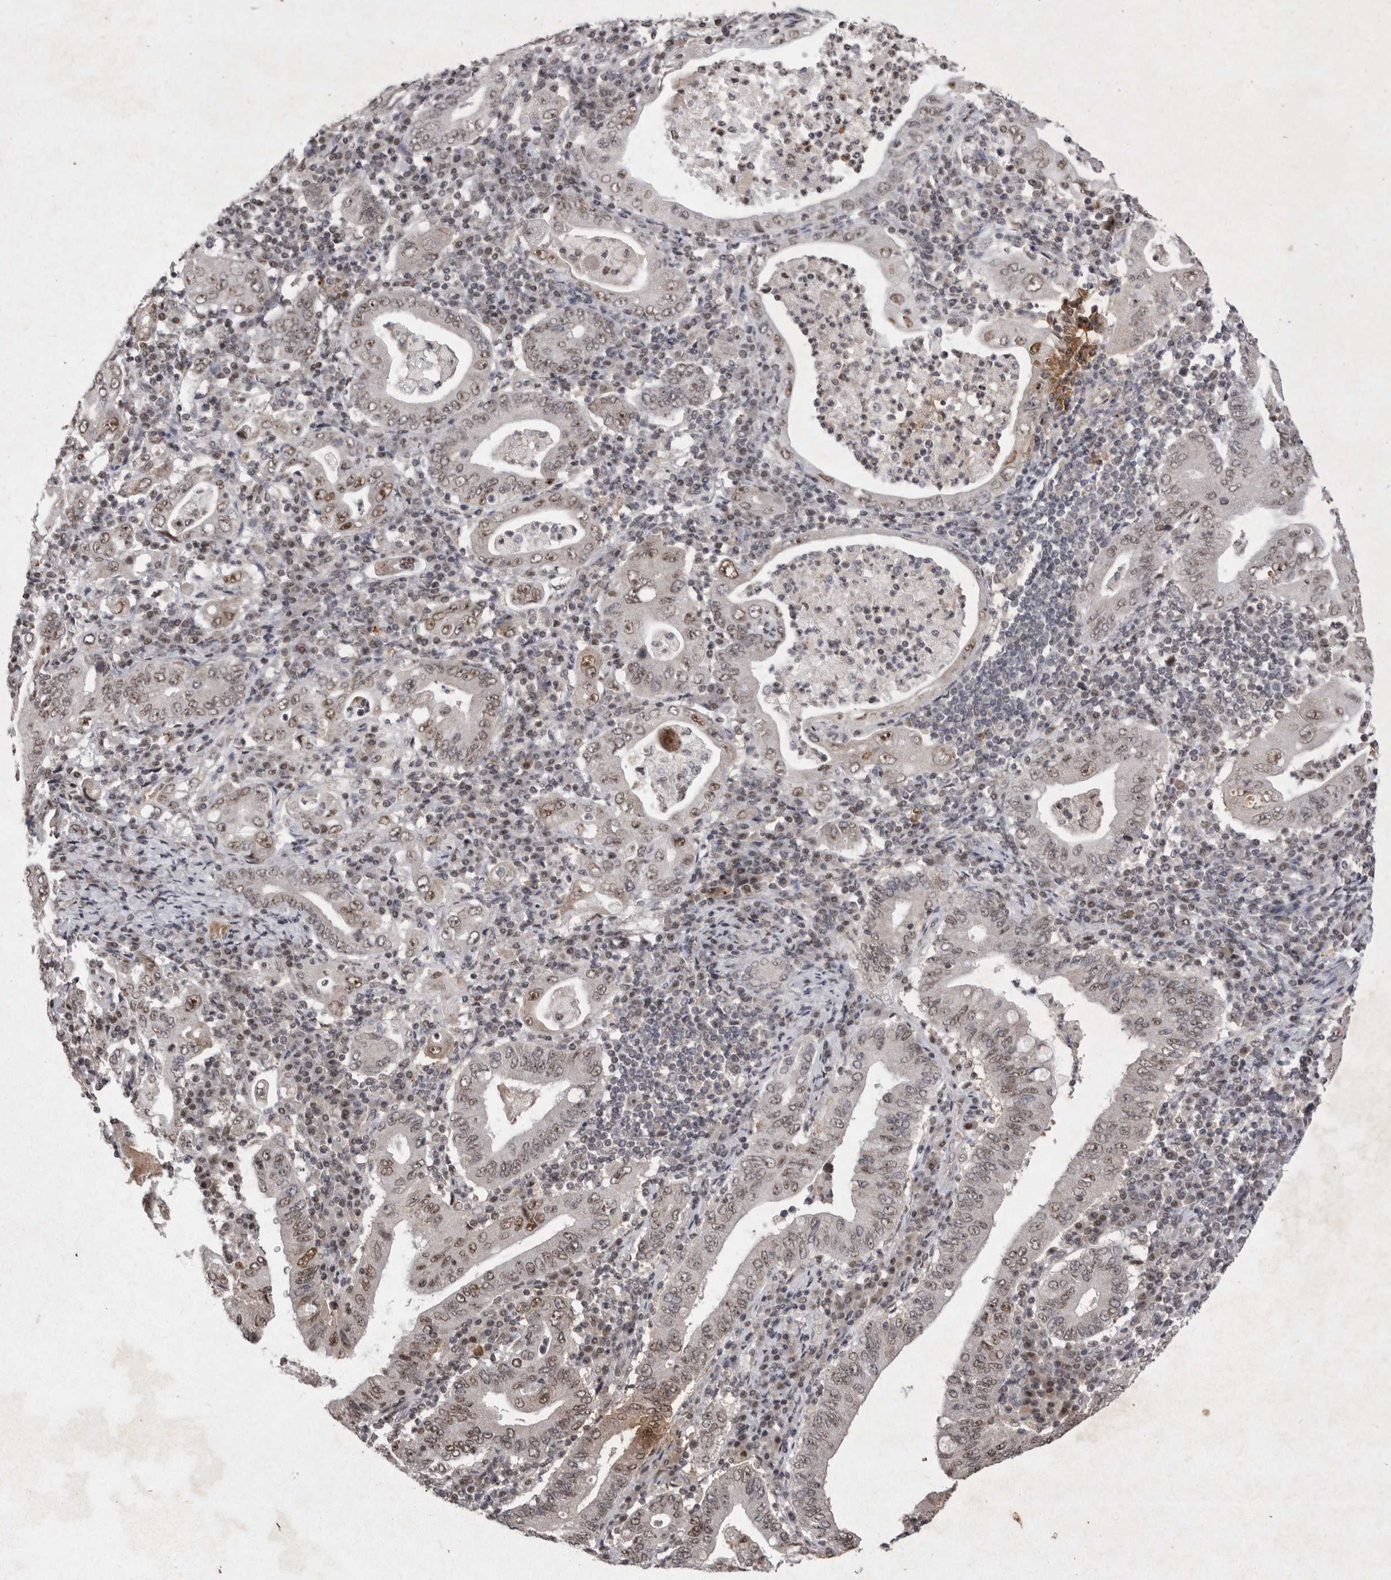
{"staining": {"intensity": "moderate", "quantity": ">75%", "location": "nuclear"}, "tissue": "stomach cancer", "cell_type": "Tumor cells", "image_type": "cancer", "snomed": [{"axis": "morphology", "description": "Normal tissue, NOS"}, {"axis": "morphology", "description": "Adenocarcinoma, NOS"}, {"axis": "topography", "description": "Esophagus"}, {"axis": "topography", "description": "Stomach, upper"}, {"axis": "topography", "description": "Peripheral nerve tissue"}], "caption": "Protein analysis of adenocarcinoma (stomach) tissue reveals moderate nuclear expression in about >75% of tumor cells. The staining was performed using DAB (3,3'-diaminobenzidine), with brown indicating positive protein expression. Nuclei are stained blue with hematoxylin.", "gene": "STK11", "patient": {"sex": "male", "age": 62}}